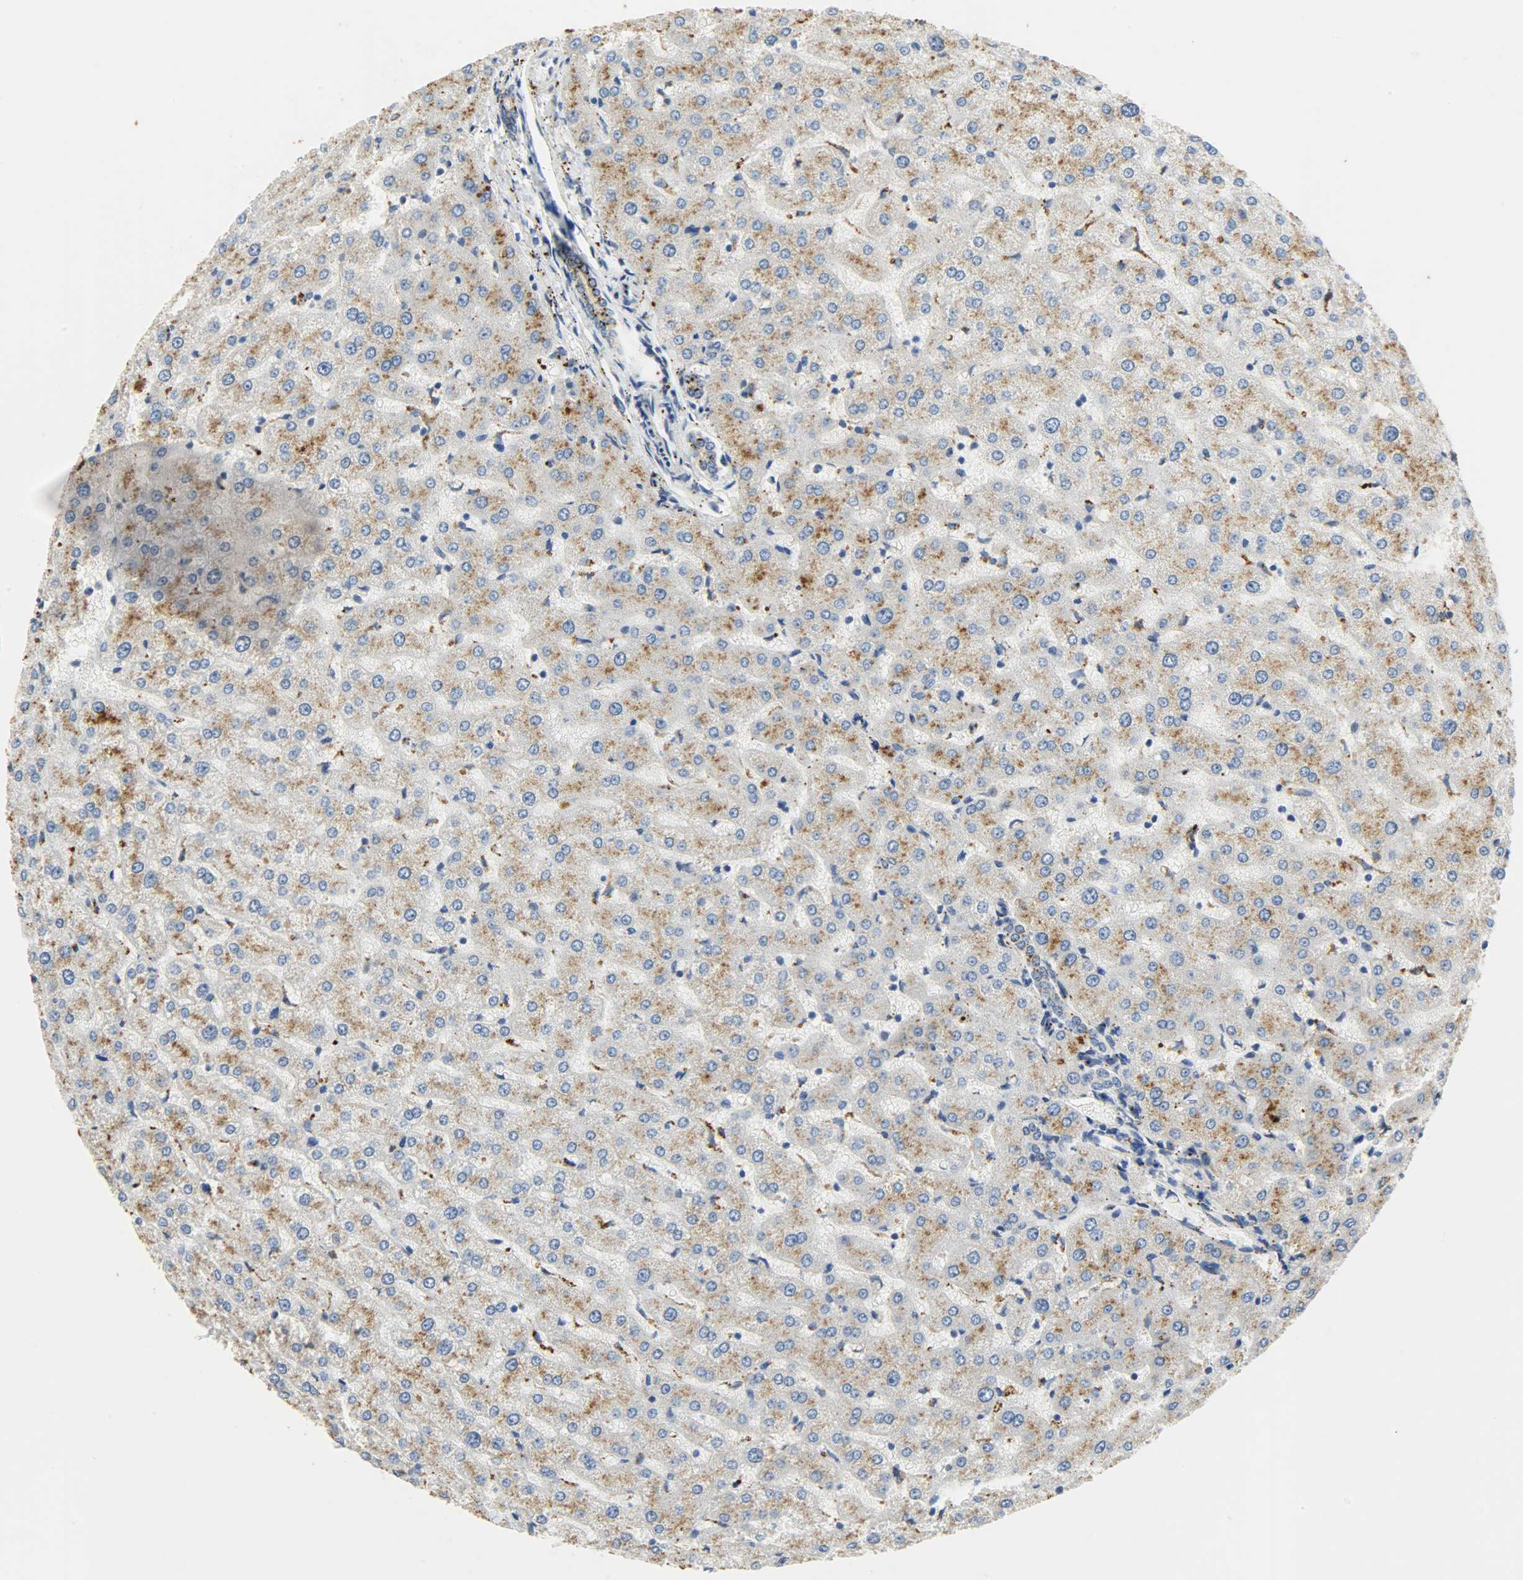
{"staining": {"intensity": "weak", "quantity": ">75%", "location": "cytoplasmic/membranous"}, "tissue": "liver", "cell_type": "Cholangiocytes", "image_type": "normal", "snomed": [{"axis": "morphology", "description": "Normal tissue, NOS"}, {"axis": "morphology", "description": "Fibrosis, NOS"}, {"axis": "topography", "description": "Liver"}], "caption": "Immunohistochemistry (IHC) micrograph of benign human liver stained for a protein (brown), which exhibits low levels of weak cytoplasmic/membranous expression in approximately >75% of cholangiocytes.", "gene": "GIT2", "patient": {"sex": "female", "age": 29}}